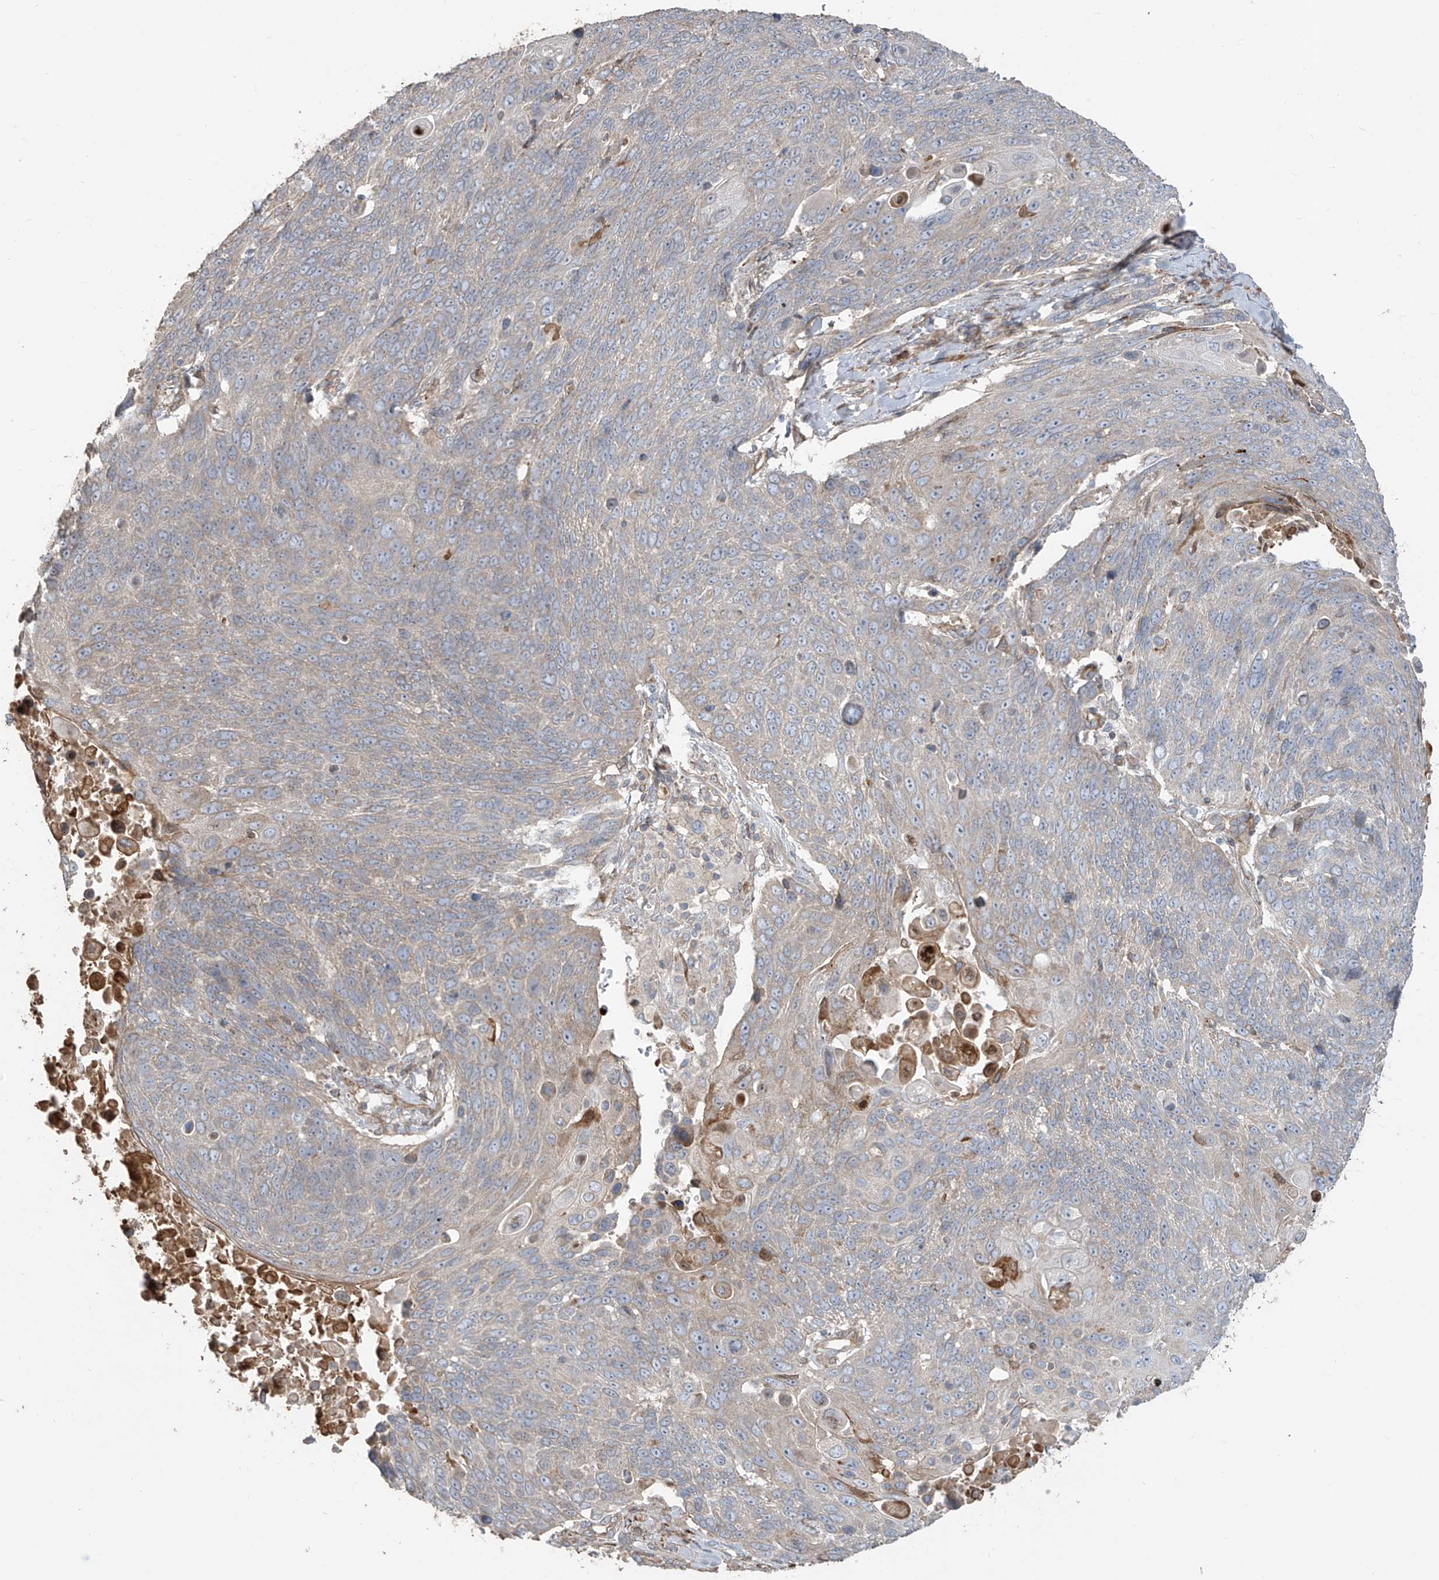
{"staining": {"intensity": "weak", "quantity": "25%-75%", "location": "cytoplasmic/membranous"}, "tissue": "lung cancer", "cell_type": "Tumor cells", "image_type": "cancer", "snomed": [{"axis": "morphology", "description": "Squamous cell carcinoma, NOS"}, {"axis": "topography", "description": "Lung"}], "caption": "Immunohistochemical staining of human lung squamous cell carcinoma exhibits weak cytoplasmic/membranous protein positivity in approximately 25%-75% of tumor cells.", "gene": "ABTB1", "patient": {"sex": "male", "age": 66}}